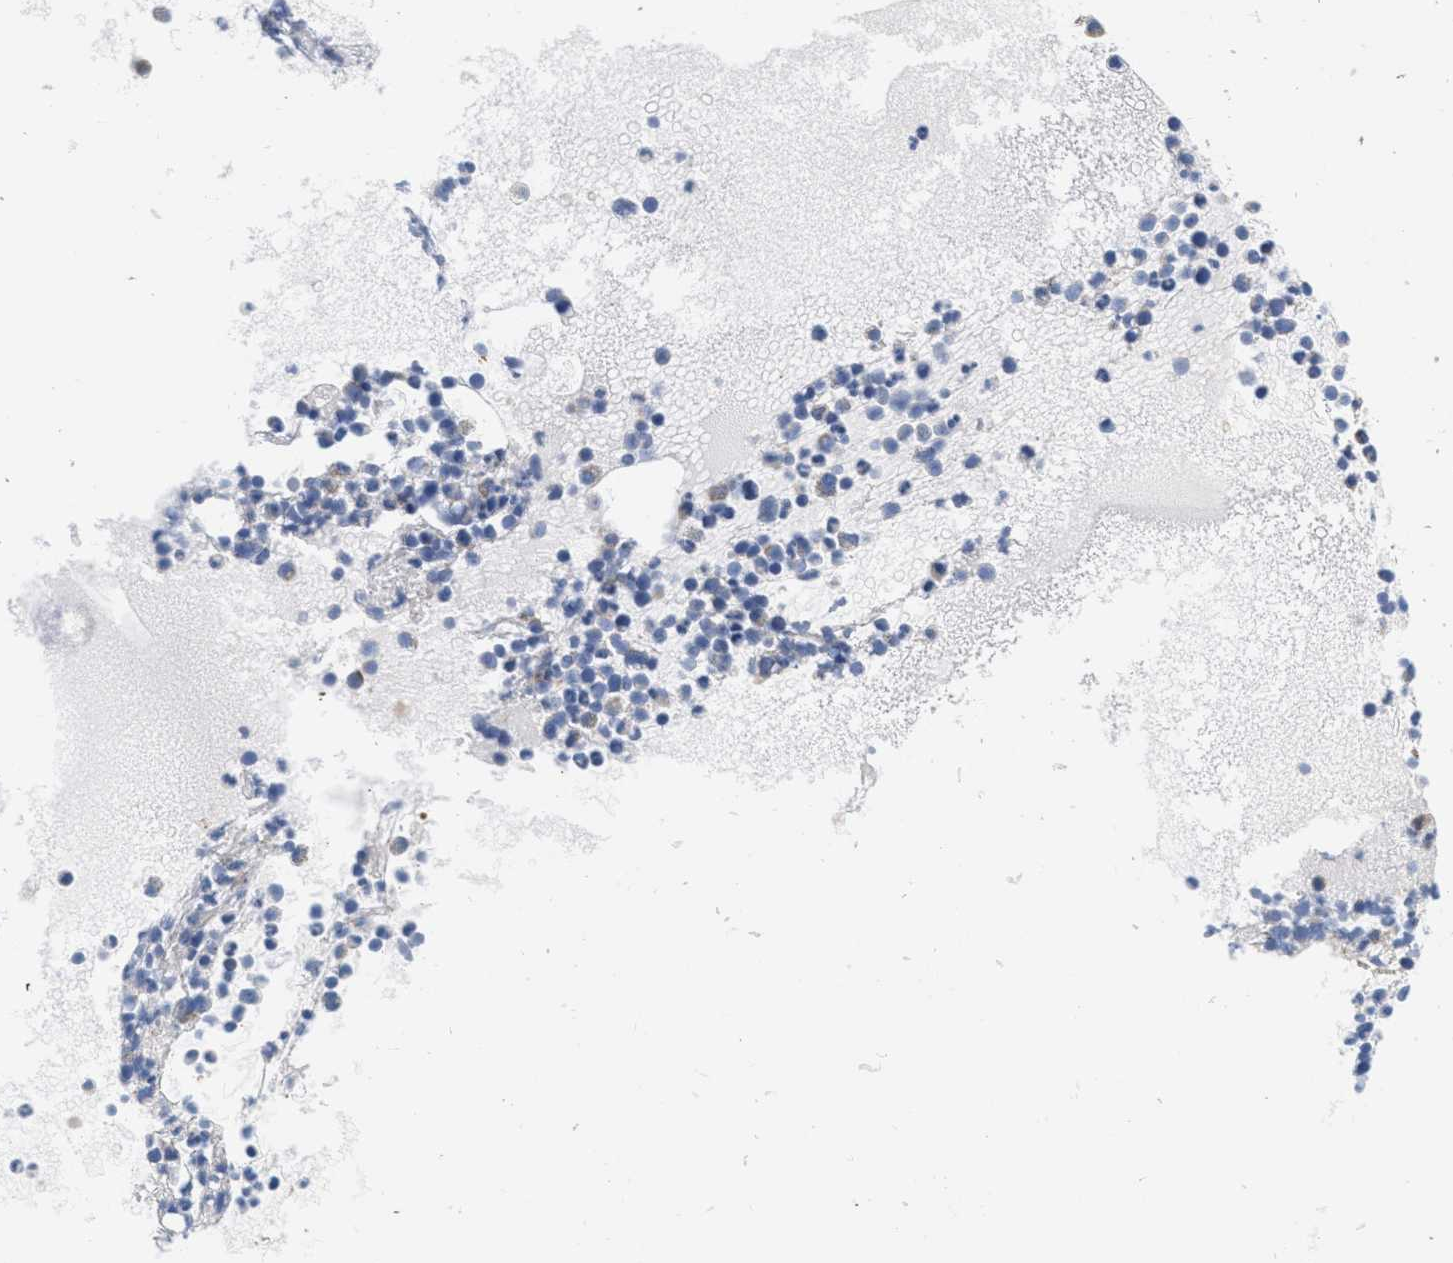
{"staining": {"intensity": "negative", "quantity": "none", "location": "none"}, "tissue": "bone marrow", "cell_type": "Hematopoietic cells", "image_type": "normal", "snomed": [{"axis": "morphology", "description": "Normal tissue, NOS"}, {"axis": "morphology", "description": "Inflammation, NOS"}, {"axis": "topography", "description": "Bone marrow"}], "caption": "Micrograph shows no protein positivity in hematopoietic cells of benign bone marrow.", "gene": "KCNJ5", "patient": {"sex": "male", "age": 58}}